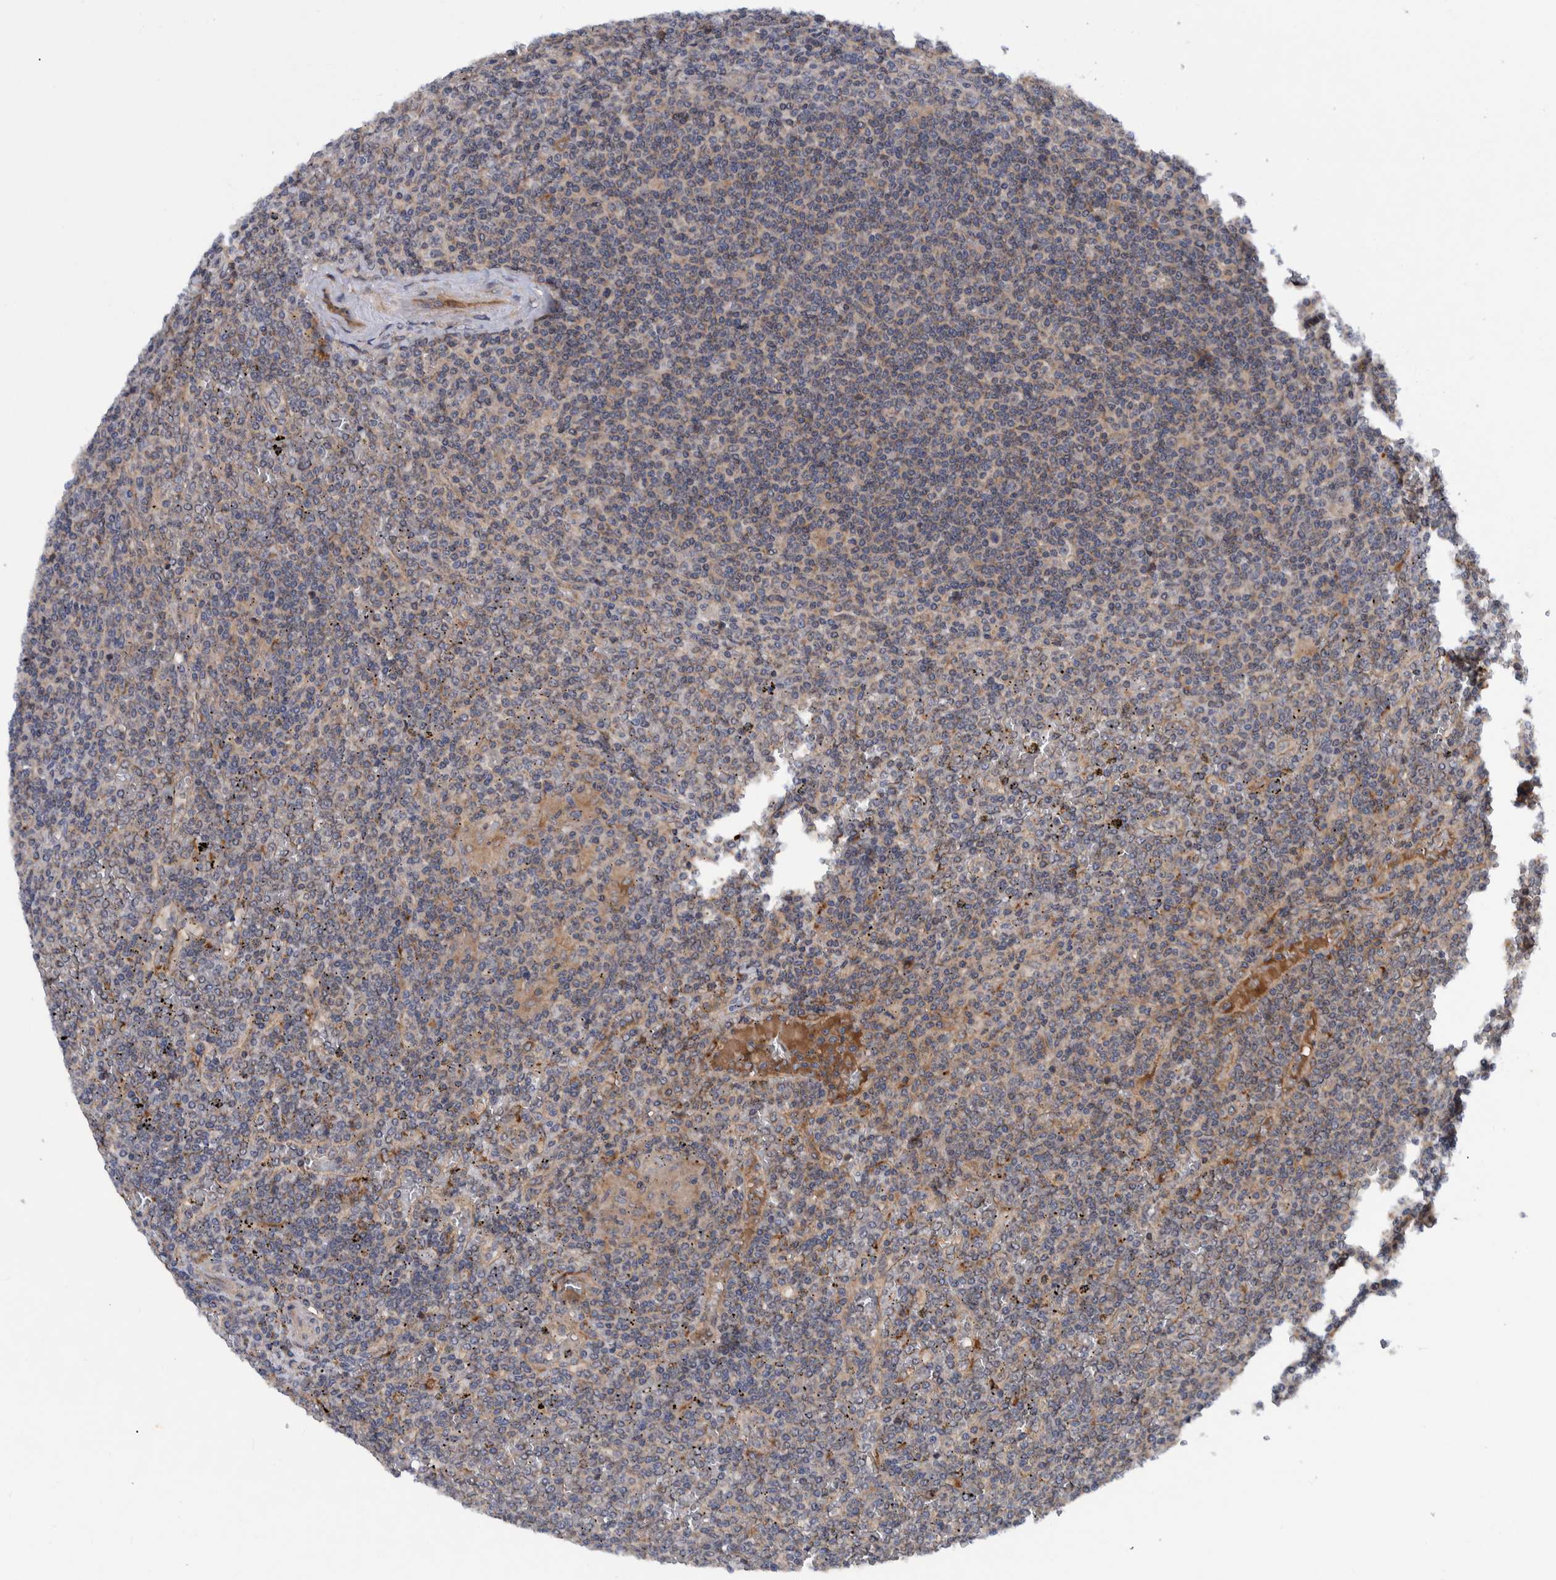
{"staining": {"intensity": "weak", "quantity": "<25%", "location": "cytoplasmic/membranous"}, "tissue": "lymphoma", "cell_type": "Tumor cells", "image_type": "cancer", "snomed": [{"axis": "morphology", "description": "Malignant lymphoma, non-Hodgkin's type, Low grade"}, {"axis": "topography", "description": "Spleen"}], "caption": "IHC micrograph of human lymphoma stained for a protein (brown), which exhibits no positivity in tumor cells.", "gene": "ITIH3", "patient": {"sex": "female", "age": 19}}